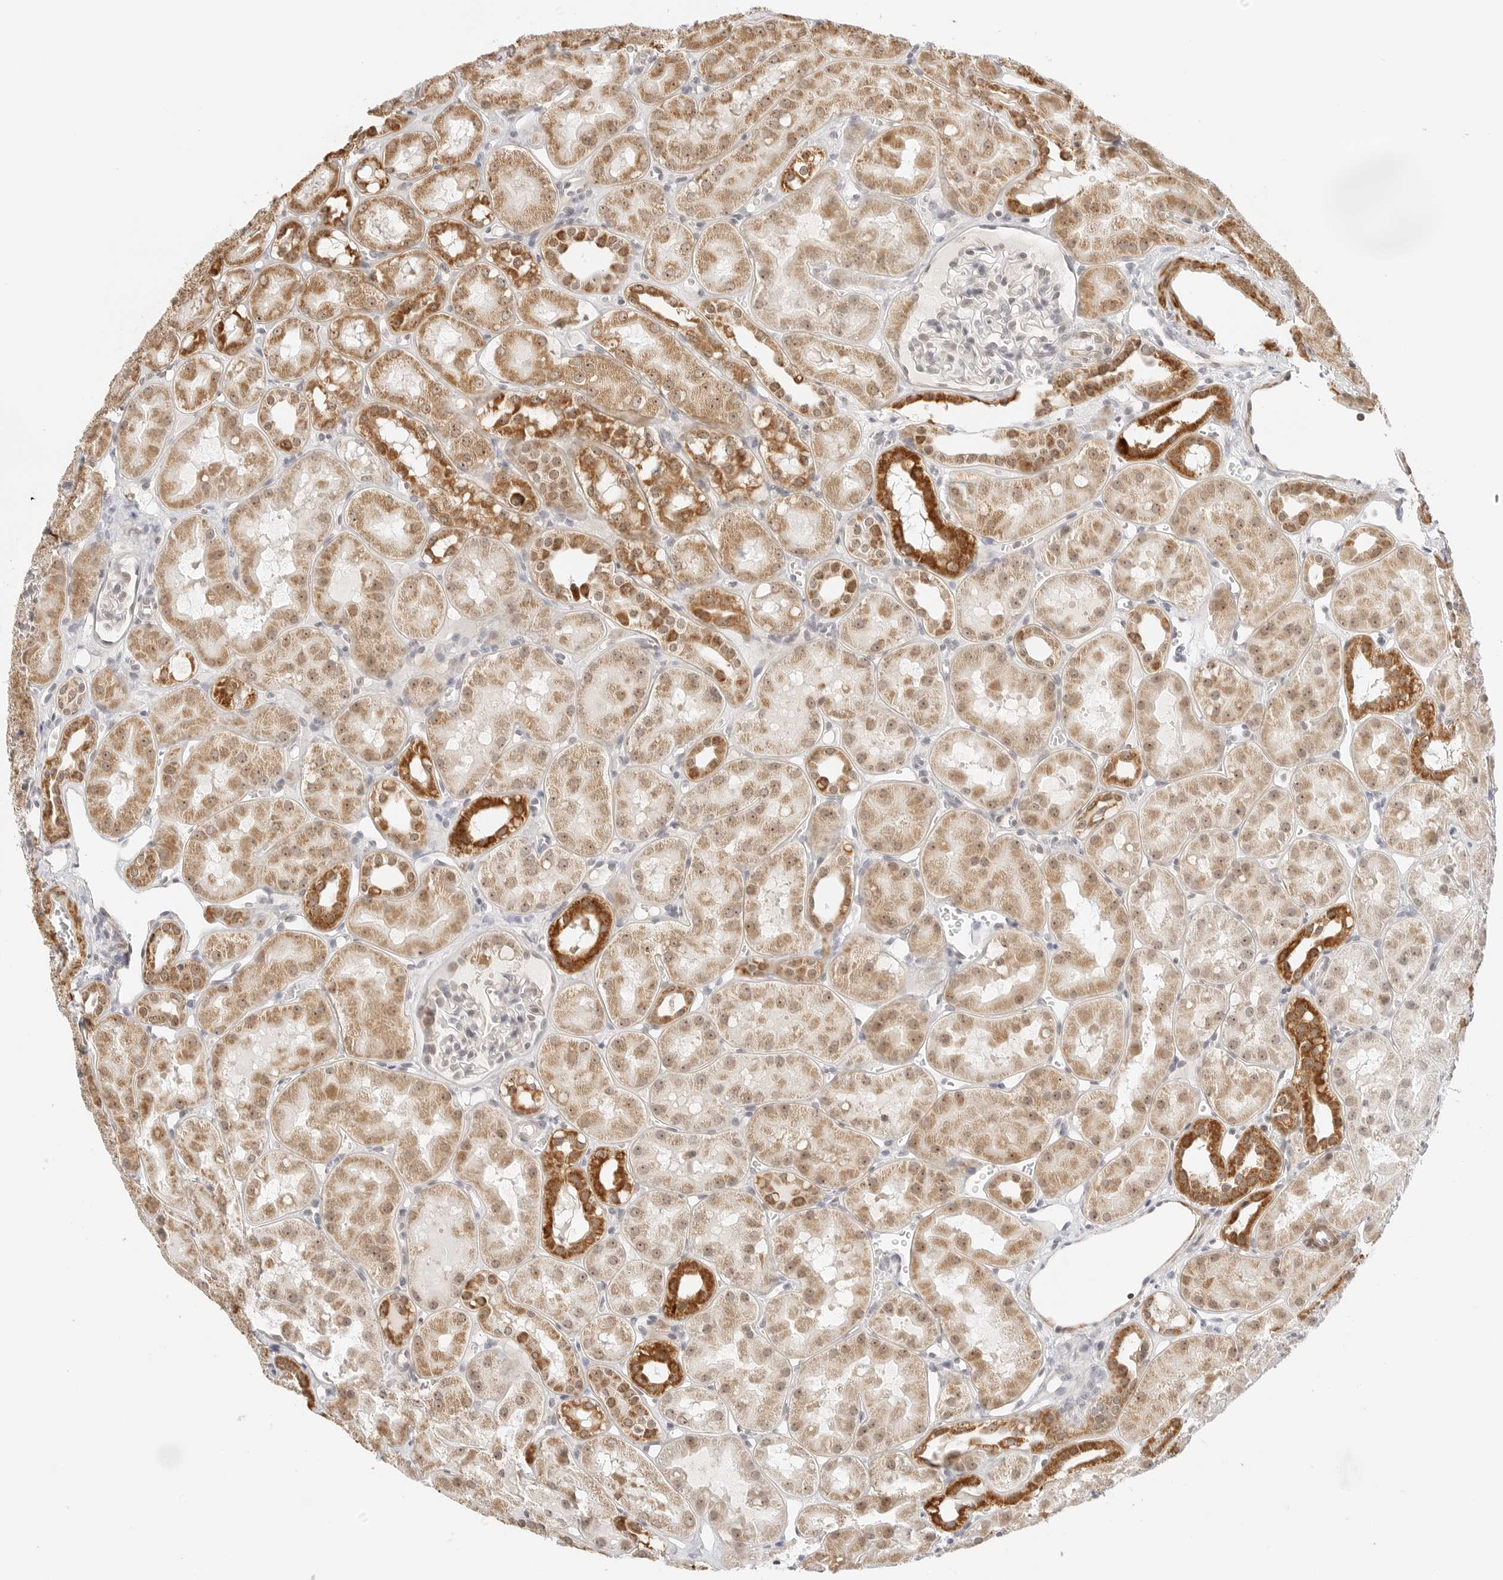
{"staining": {"intensity": "negative", "quantity": "none", "location": "none"}, "tissue": "kidney", "cell_type": "Cells in glomeruli", "image_type": "normal", "snomed": [{"axis": "morphology", "description": "Normal tissue, NOS"}, {"axis": "topography", "description": "Kidney"}], "caption": "This image is of normal kidney stained with immunohistochemistry to label a protein in brown with the nuclei are counter-stained blue. There is no positivity in cells in glomeruli.", "gene": "GORAB", "patient": {"sex": "male", "age": 16}}